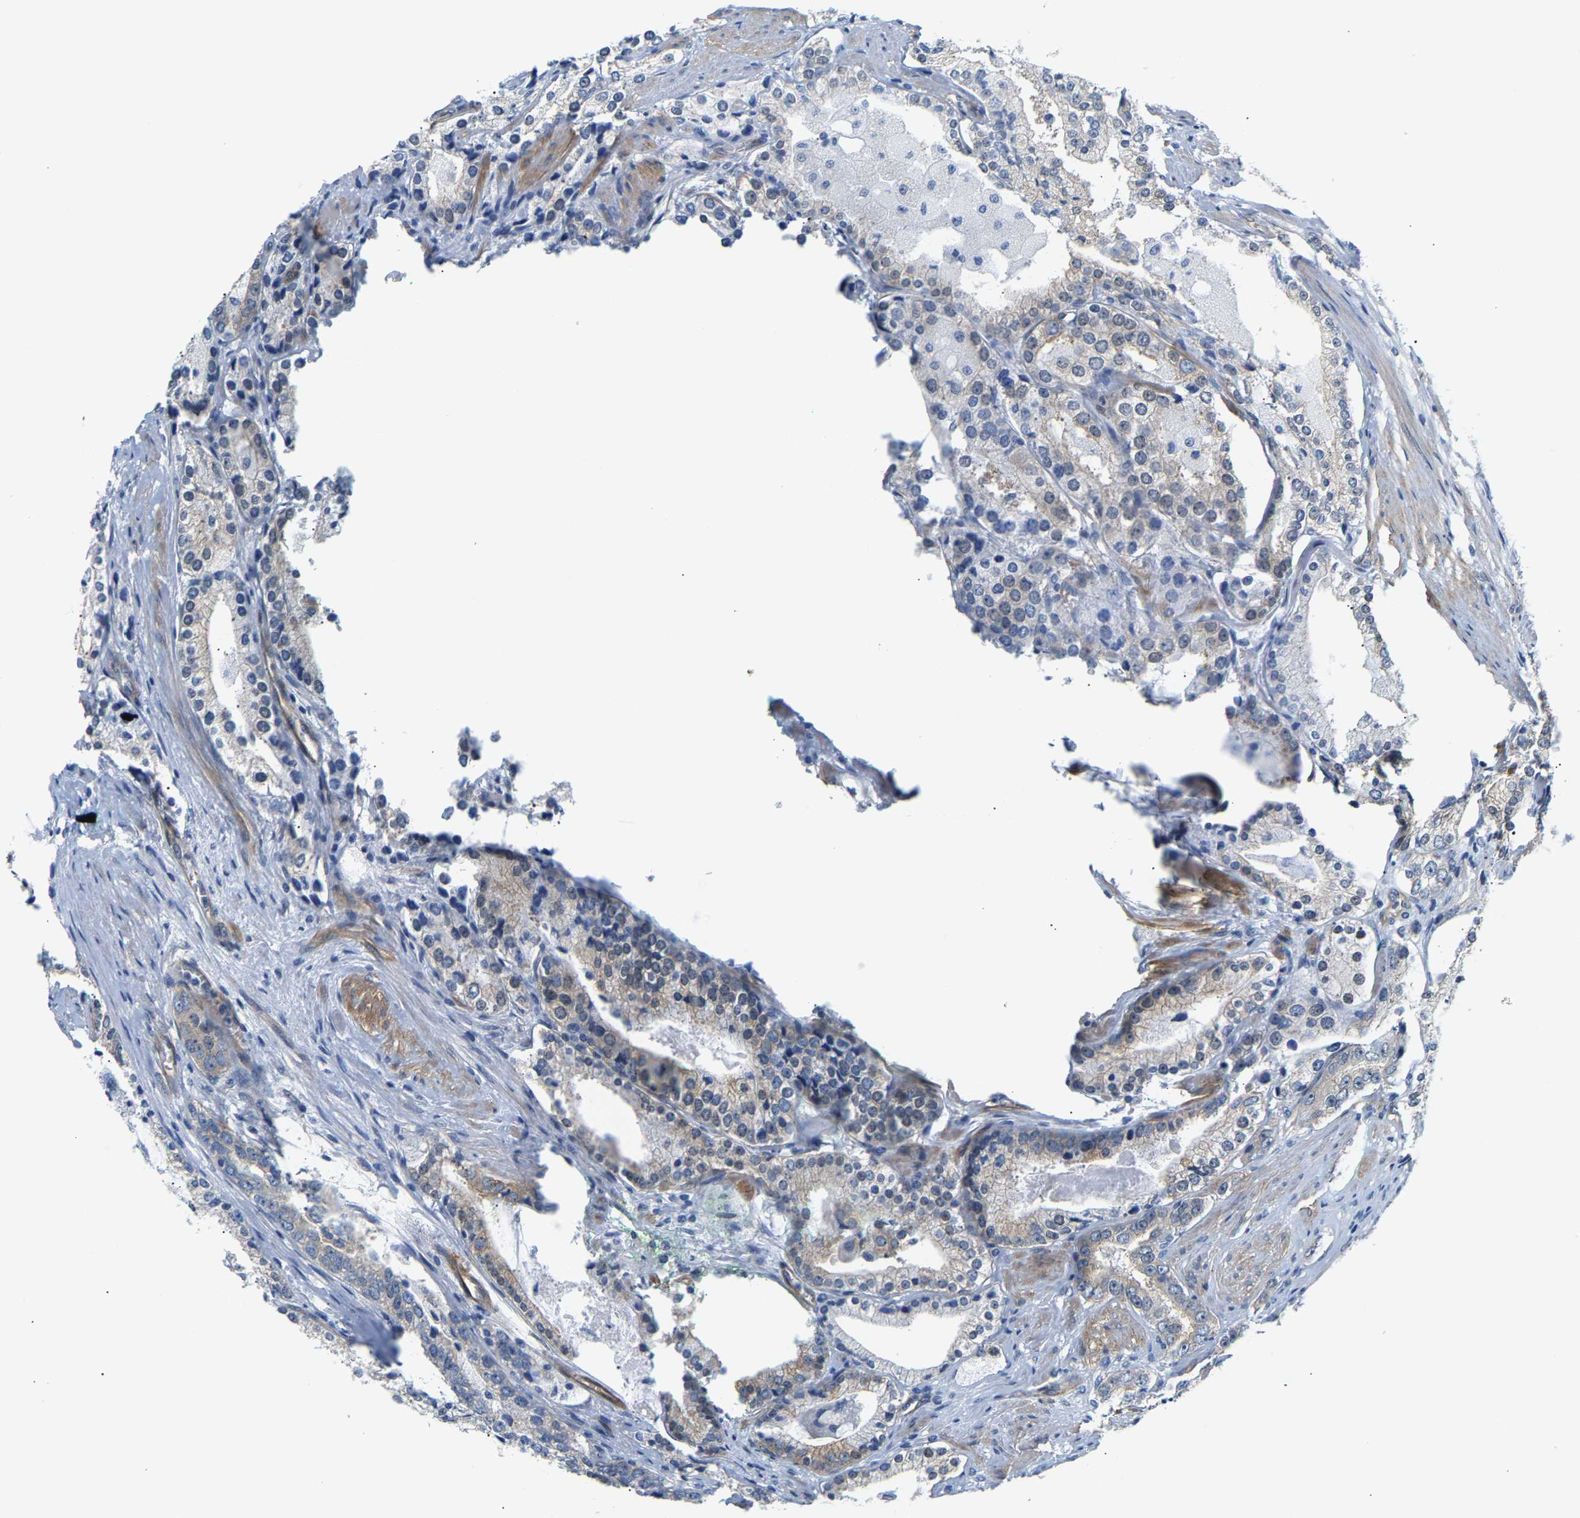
{"staining": {"intensity": "weak", "quantity": "<25%", "location": "cytoplasmic/membranous"}, "tissue": "prostate cancer", "cell_type": "Tumor cells", "image_type": "cancer", "snomed": [{"axis": "morphology", "description": "Adenocarcinoma, High grade"}, {"axis": "topography", "description": "Prostate"}], "caption": "Tumor cells are negative for protein expression in human prostate high-grade adenocarcinoma.", "gene": "PAWR", "patient": {"sex": "male", "age": 63}}